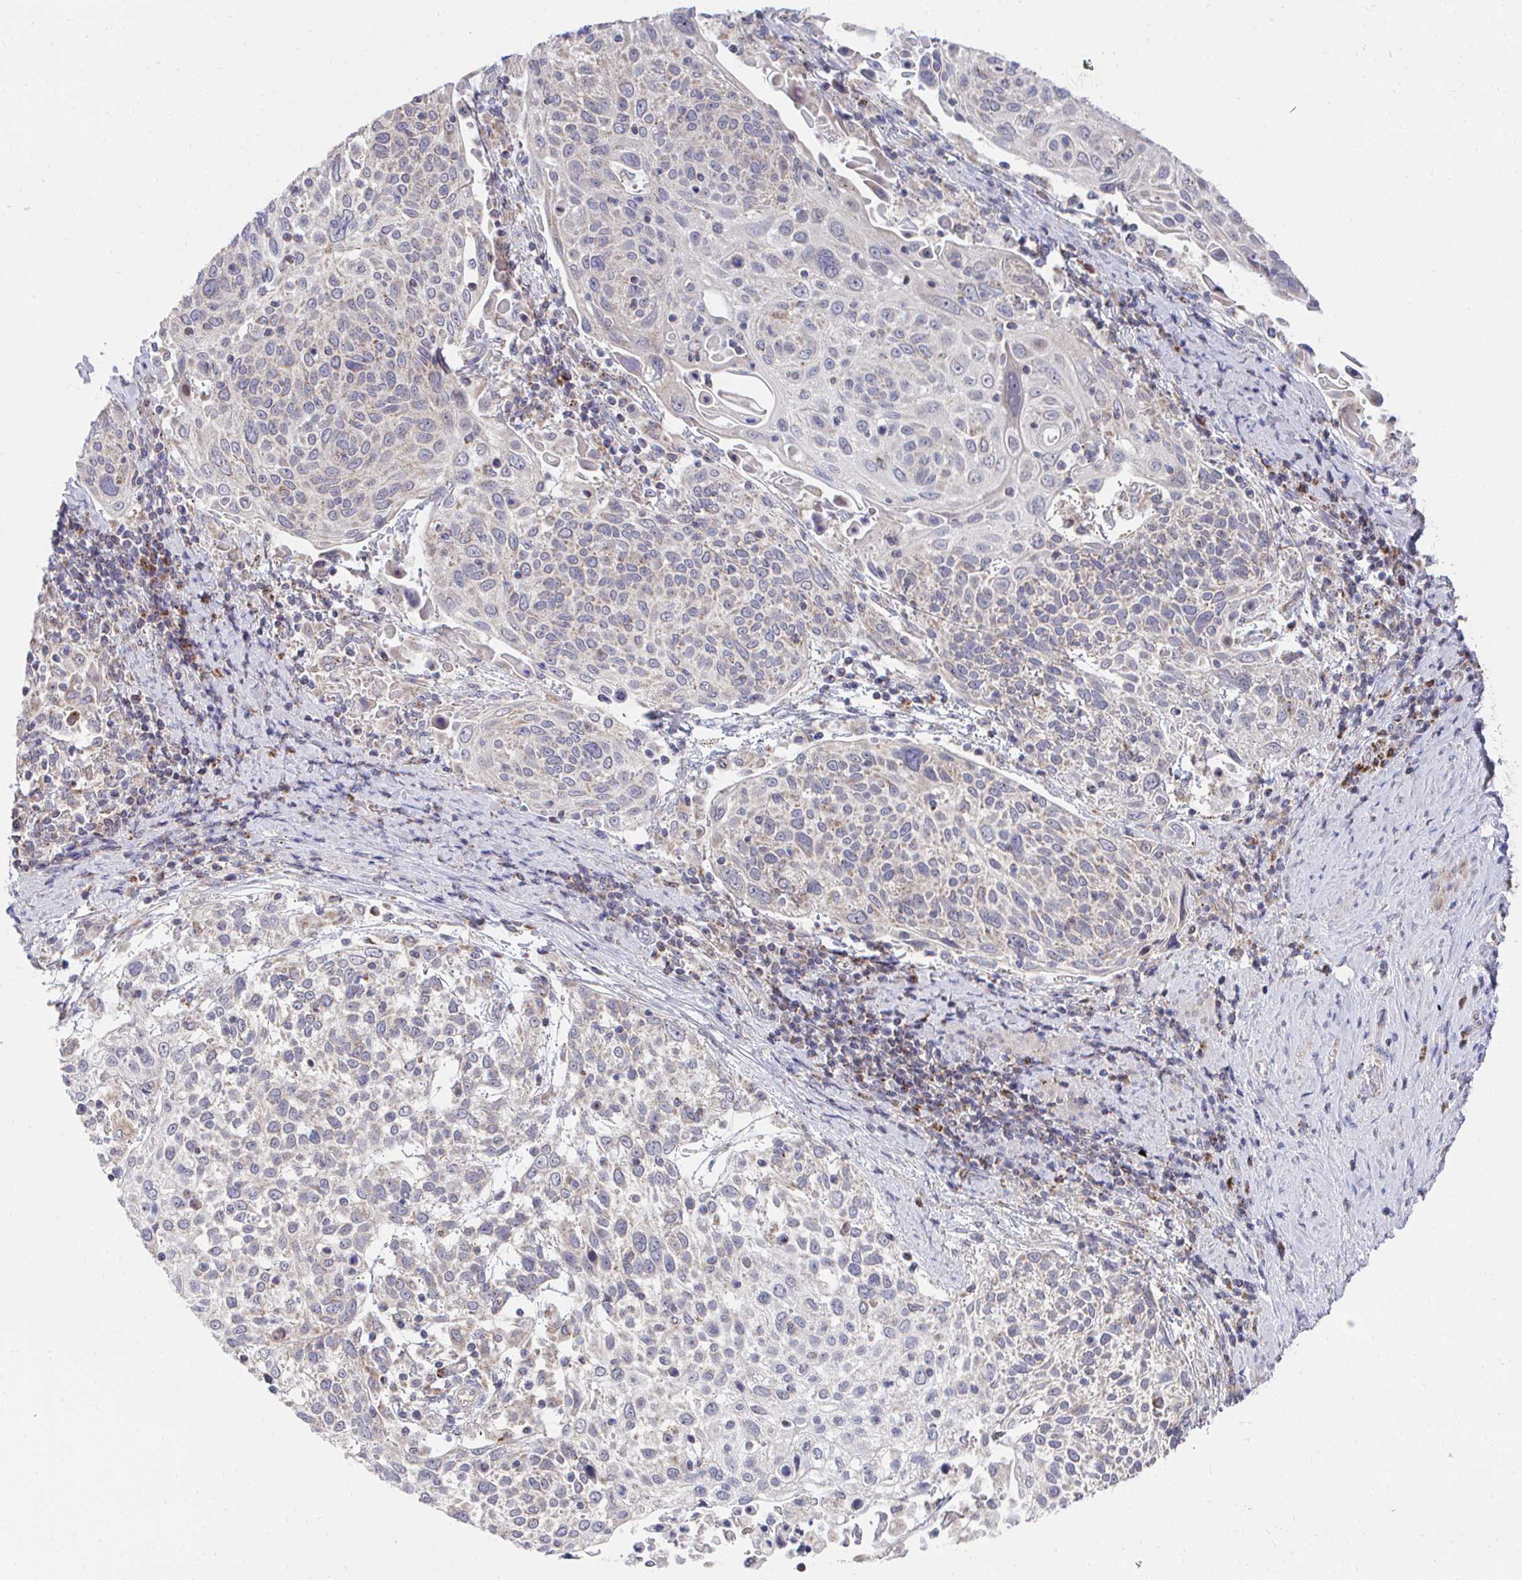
{"staining": {"intensity": "weak", "quantity": "<25%", "location": "cytoplasmic/membranous"}, "tissue": "cervical cancer", "cell_type": "Tumor cells", "image_type": "cancer", "snomed": [{"axis": "morphology", "description": "Squamous cell carcinoma, NOS"}, {"axis": "topography", "description": "Cervix"}], "caption": "There is no significant positivity in tumor cells of cervical cancer.", "gene": "PEX3", "patient": {"sex": "female", "age": 61}}